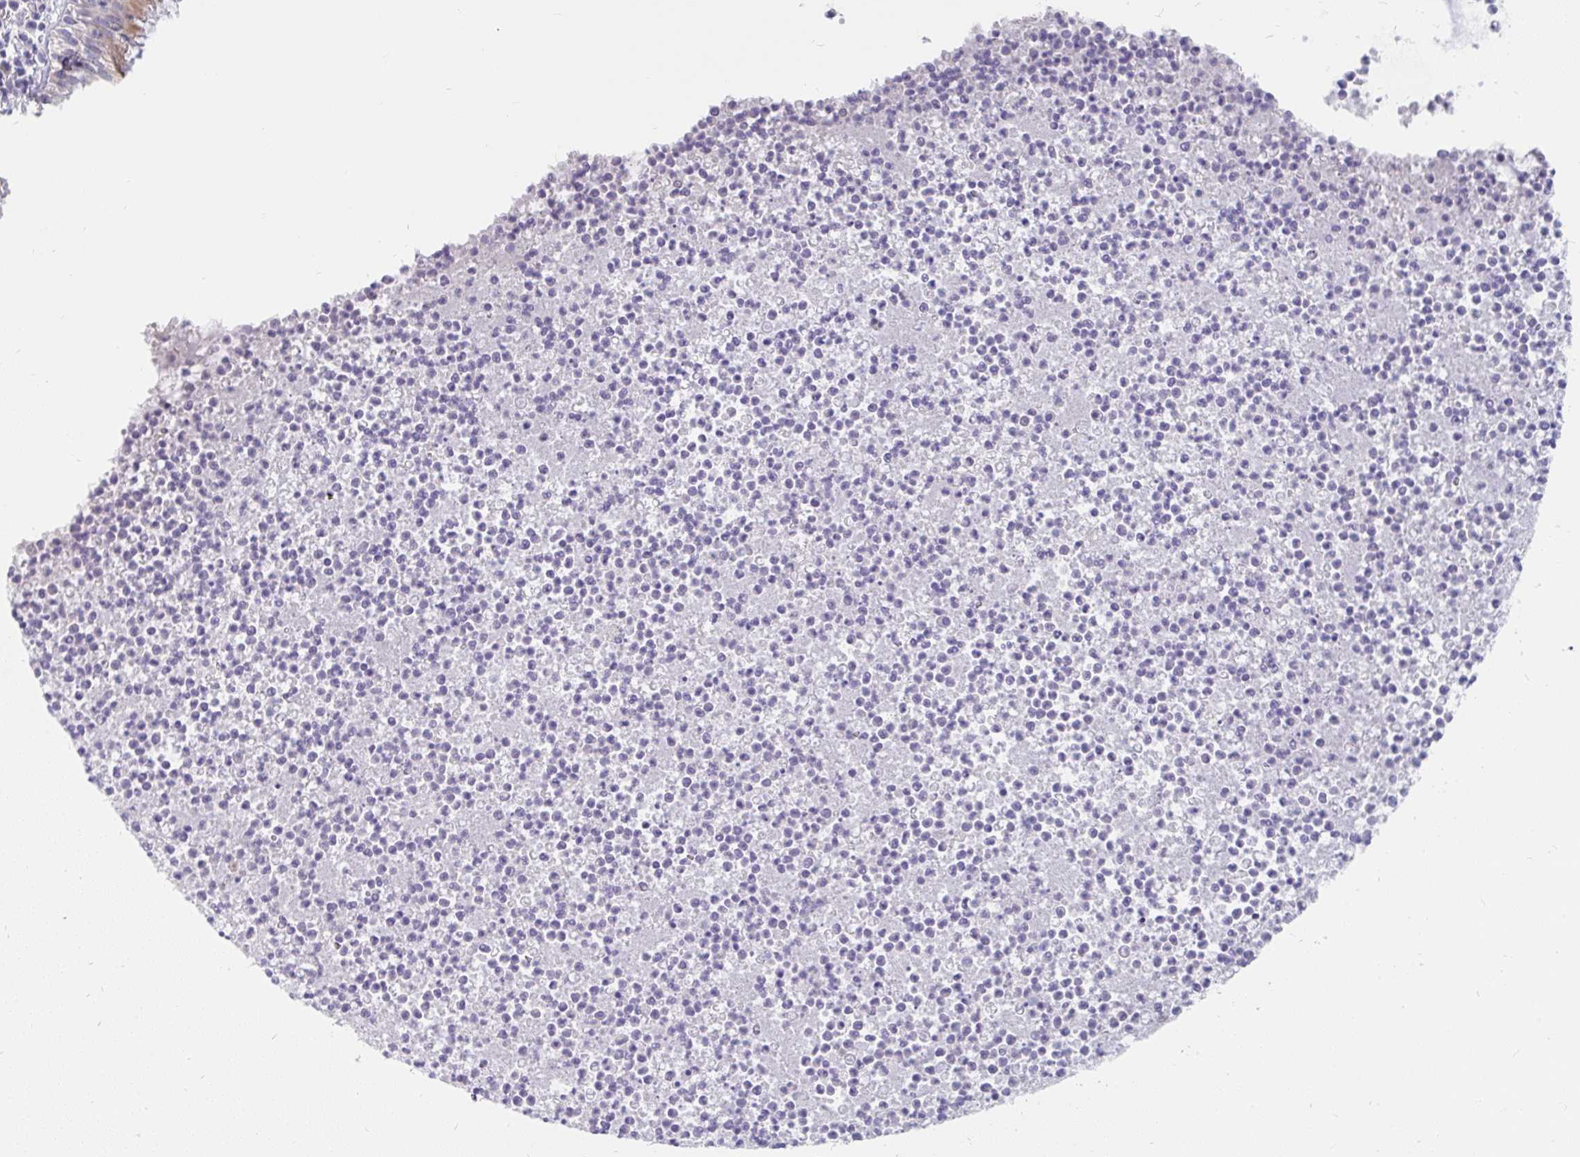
{"staining": {"intensity": "weak", "quantity": ">75%", "location": "cytoplasmic/membranous"}, "tissue": "bronchus", "cell_type": "Respiratory epithelial cells", "image_type": "normal", "snomed": [{"axis": "morphology", "description": "Normal tissue, NOS"}, {"axis": "topography", "description": "Cartilage tissue"}, {"axis": "topography", "description": "Bronchus"}], "caption": "Respiratory epithelial cells exhibit weak cytoplasmic/membranous positivity in about >75% of cells in normal bronchus.", "gene": "INTS5", "patient": {"sex": "male", "age": 56}}